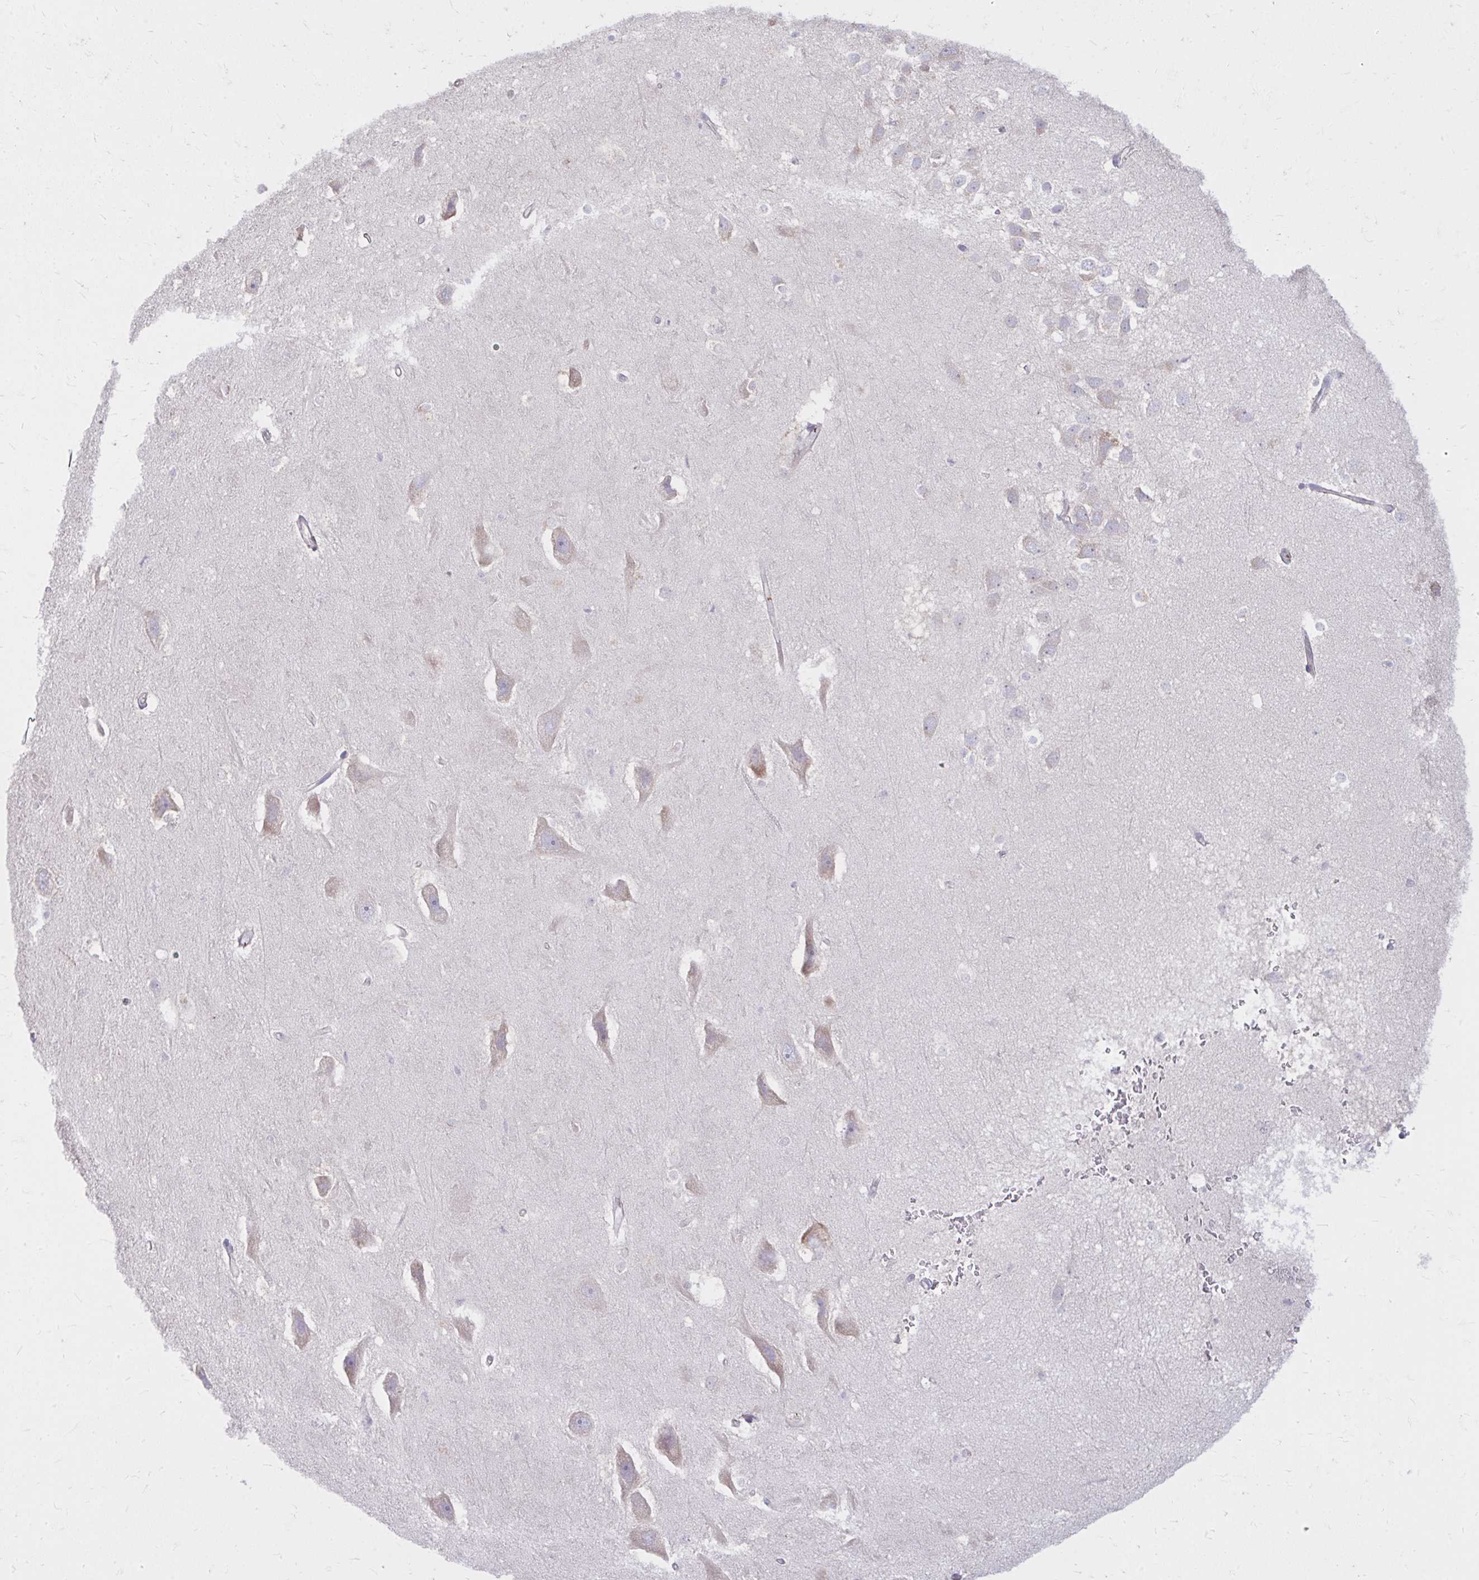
{"staining": {"intensity": "negative", "quantity": "none", "location": "none"}, "tissue": "hippocampus", "cell_type": "Glial cells", "image_type": "normal", "snomed": [{"axis": "morphology", "description": "Normal tissue, NOS"}, {"axis": "topography", "description": "Hippocampus"}], "caption": "IHC of normal human hippocampus demonstrates no expression in glial cells. (DAB immunohistochemistry (IHC), high magnification).", "gene": "RAB6A", "patient": {"sex": "male", "age": 26}}